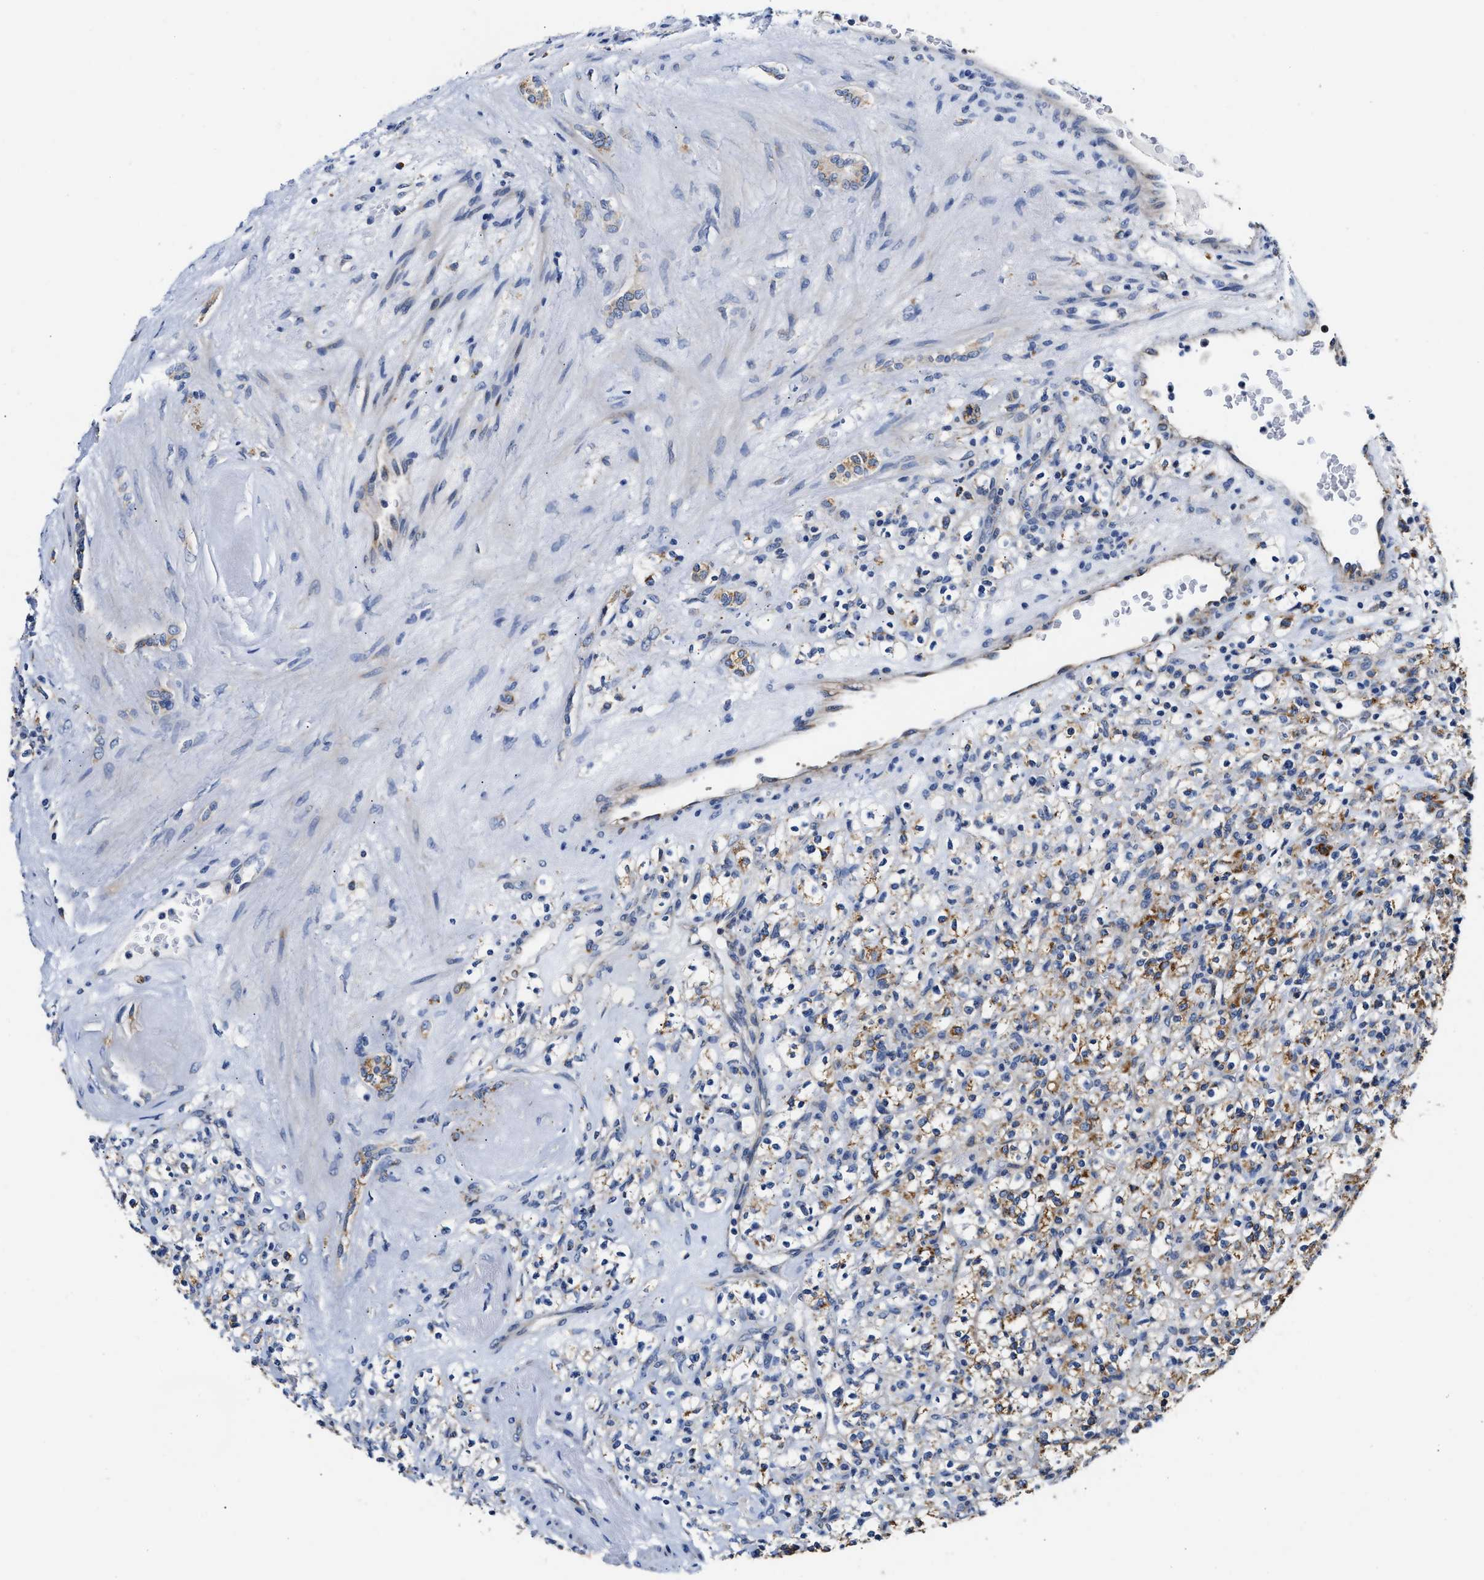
{"staining": {"intensity": "moderate", "quantity": ">75%", "location": "cytoplasmic/membranous"}, "tissue": "renal cancer", "cell_type": "Tumor cells", "image_type": "cancer", "snomed": [{"axis": "morphology", "description": "Normal tissue, NOS"}, {"axis": "morphology", "description": "Adenocarcinoma, NOS"}, {"axis": "topography", "description": "Kidney"}], "caption": "Moderate cytoplasmic/membranous positivity for a protein is seen in about >75% of tumor cells of renal adenocarcinoma using immunohistochemistry (IHC).", "gene": "ACADVL", "patient": {"sex": "female", "age": 72}}